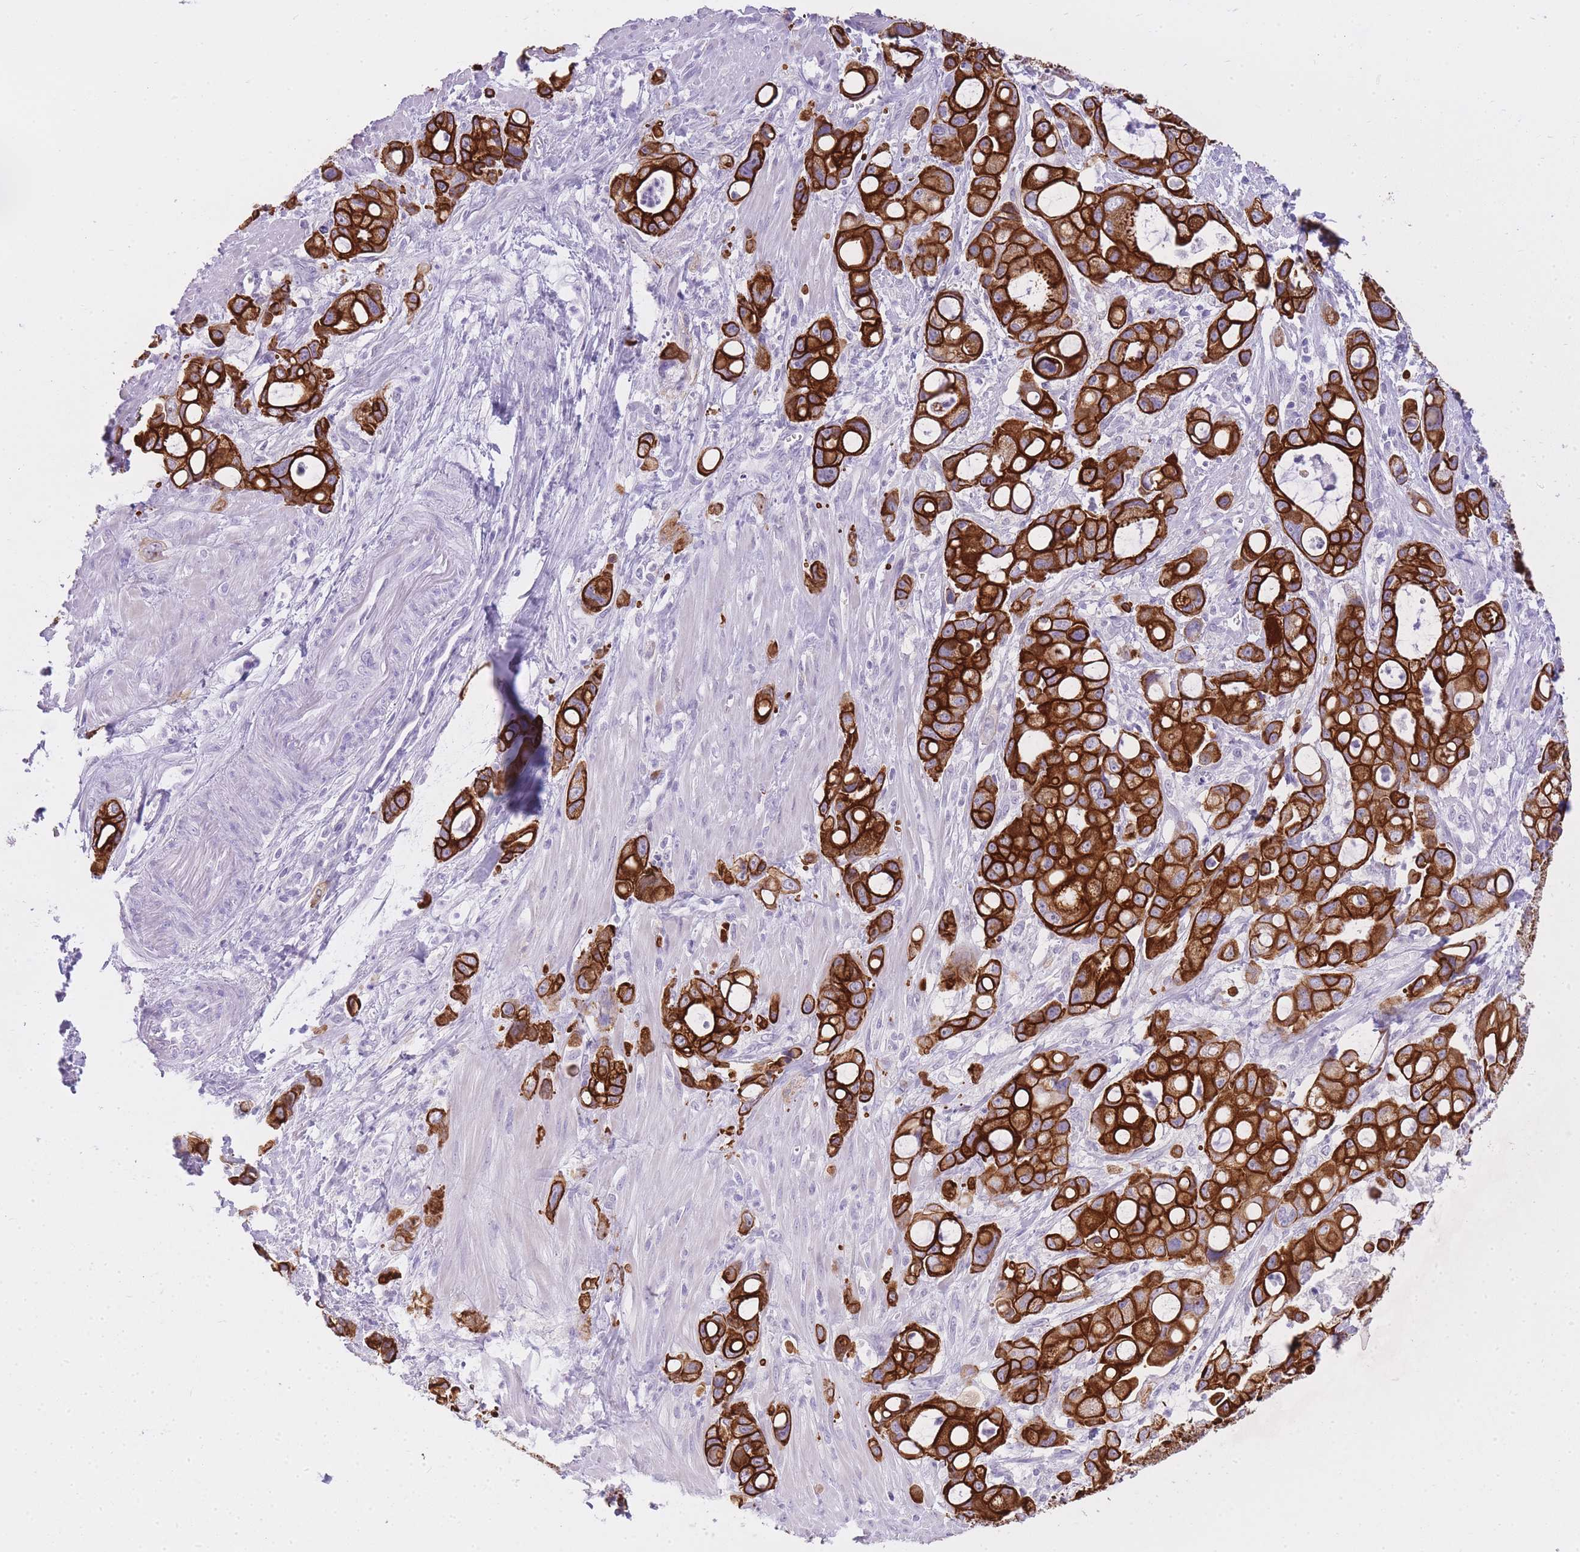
{"staining": {"intensity": "strong", "quantity": ">75%", "location": "cytoplasmic/membranous"}, "tissue": "pancreatic cancer", "cell_type": "Tumor cells", "image_type": "cancer", "snomed": [{"axis": "morphology", "description": "Adenocarcinoma, NOS"}, {"axis": "topography", "description": "Pancreas"}], "caption": "This is a histology image of IHC staining of pancreatic adenocarcinoma, which shows strong positivity in the cytoplasmic/membranous of tumor cells.", "gene": "RADX", "patient": {"sex": "male", "age": 68}}